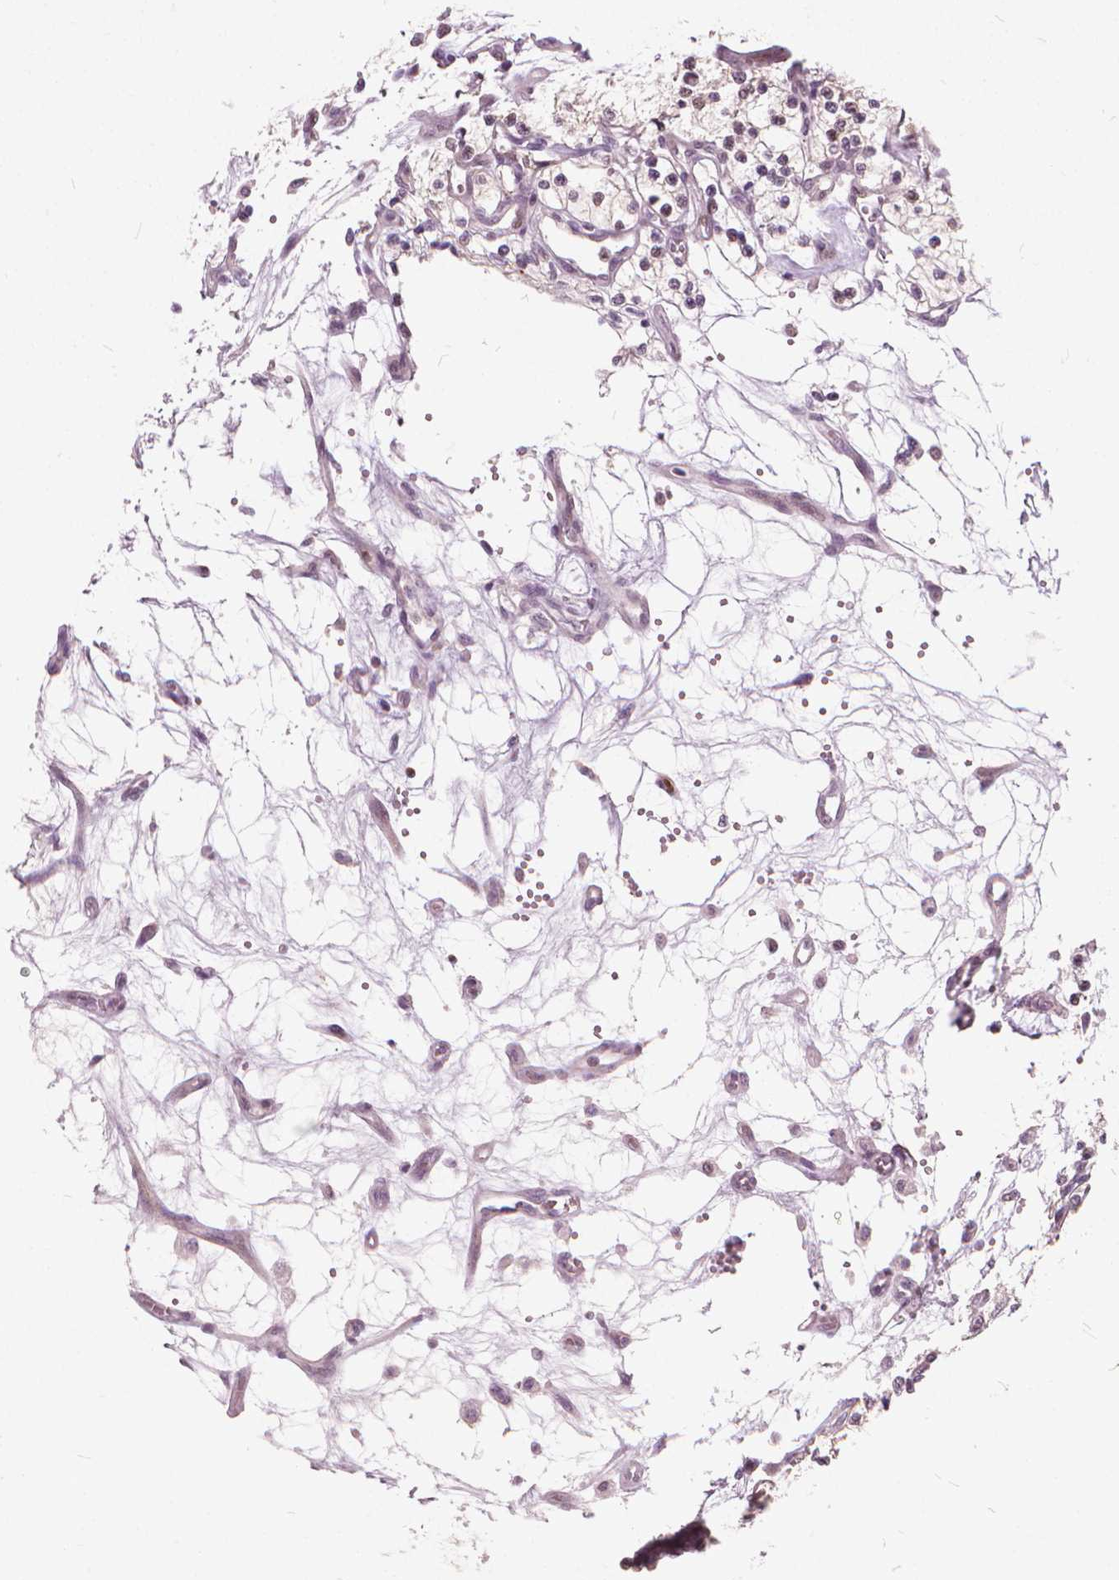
{"staining": {"intensity": "negative", "quantity": "none", "location": "none"}, "tissue": "renal cancer", "cell_type": "Tumor cells", "image_type": "cancer", "snomed": [{"axis": "morphology", "description": "Adenocarcinoma, NOS"}, {"axis": "topography", "description": "Kidney"}], "caption": "IHC of human renal cancer shows no expression in tumor cells.", "gene": "STAT5B", "patient": {"sex": "female", "age": 69}}